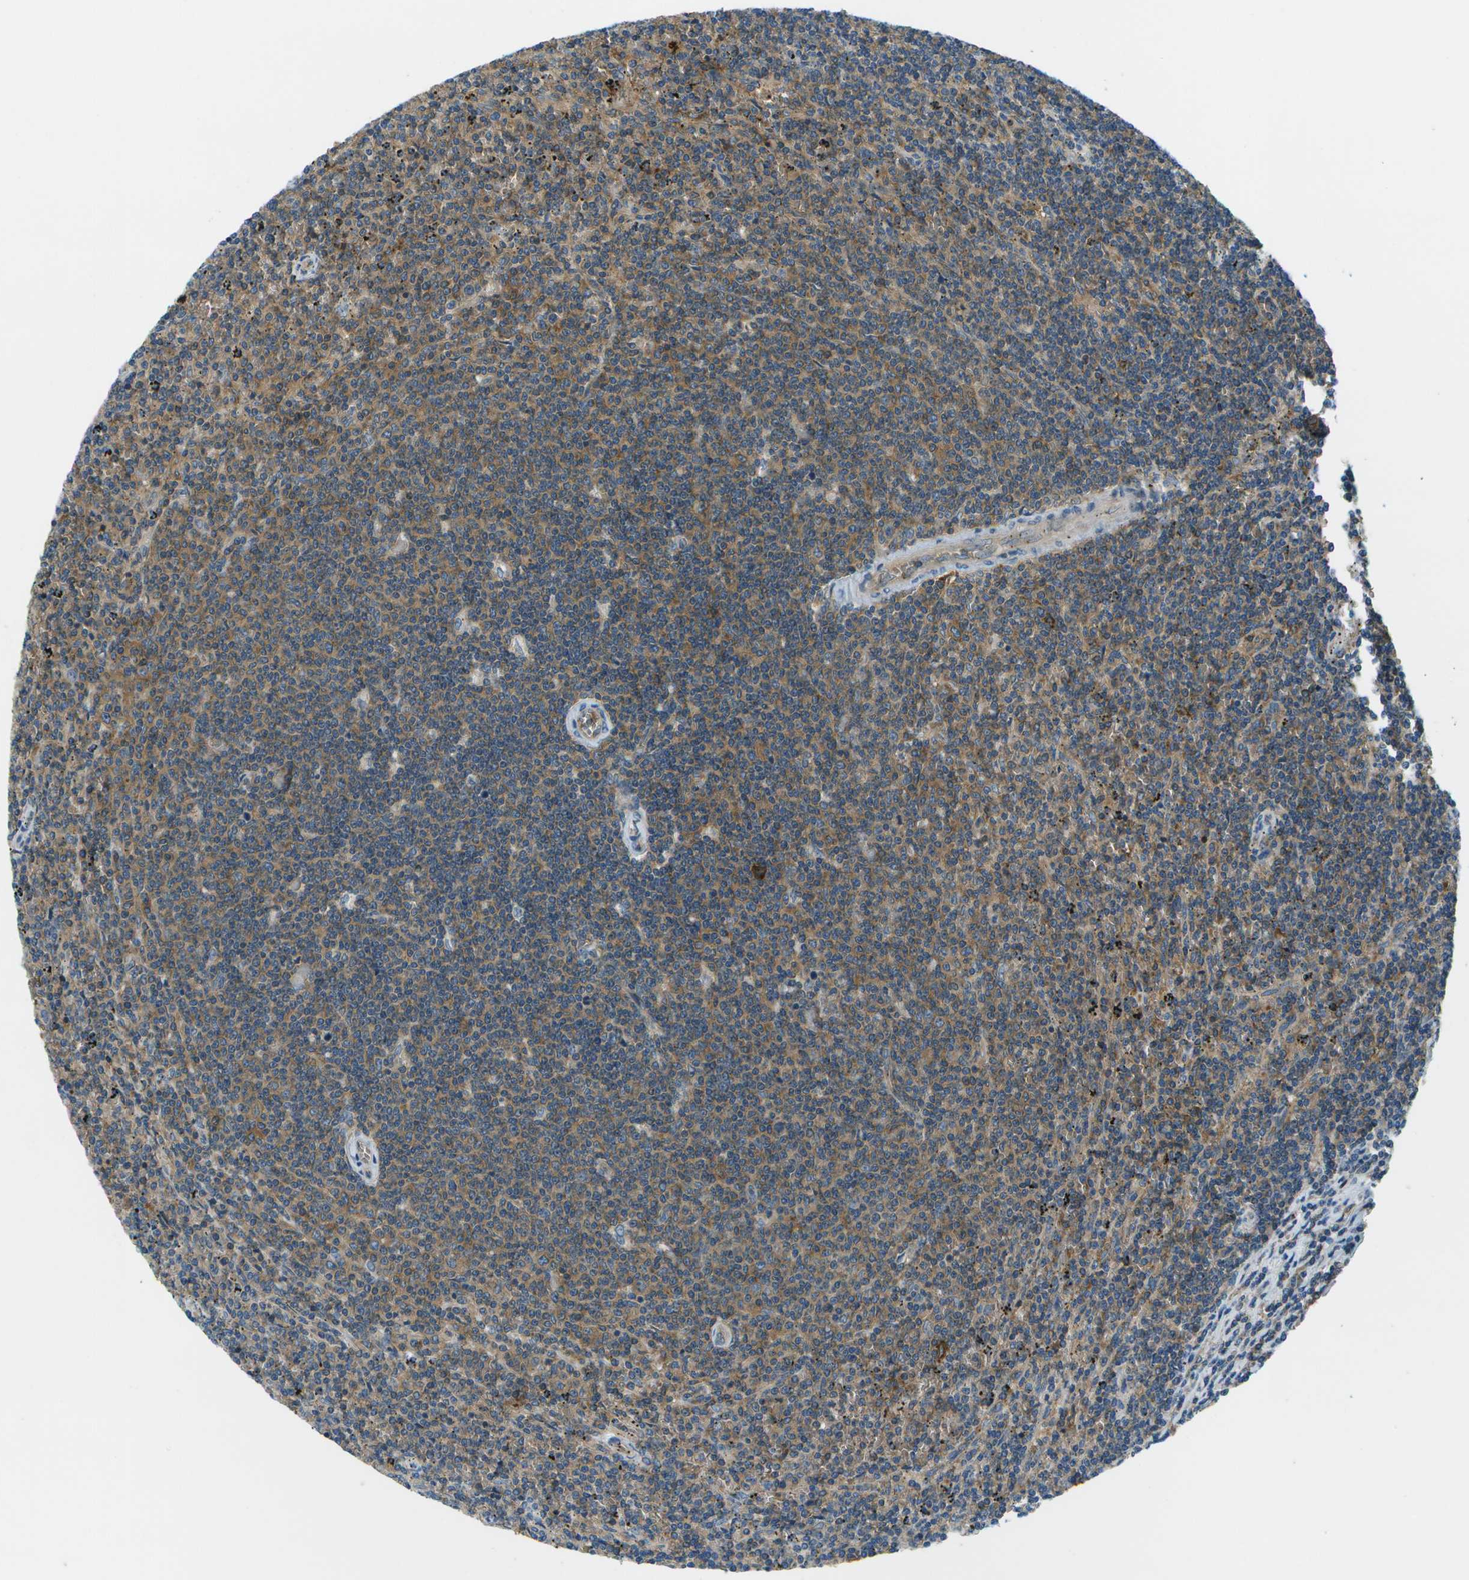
{"staining": {"intensity": "moderate", "quantity": "25%-75%", "location": "cytoplasmic/membranous"}, "tissue": "lymphoma", "cell_type": "Tumor cells", "image_type": "cancer", "snomed": [{"axis": "morphology", "description": "Malignant lymphoma, non-Hodgkin's type, Low grade"}, {"axis": "topography", "description": "Spleen"}], "caption": "Protein expression analysis of lymphoma demonstrates moderate cytoplasmic/membranous positivity in about 25%-75% of tumor cells. The staining is performed using DAB brown chromogen to label protein expression. The nuclei are counter-stained blue using hematoxylin.", "gene": "CTIF", "patient": {"sex": "female", "age": 50}}